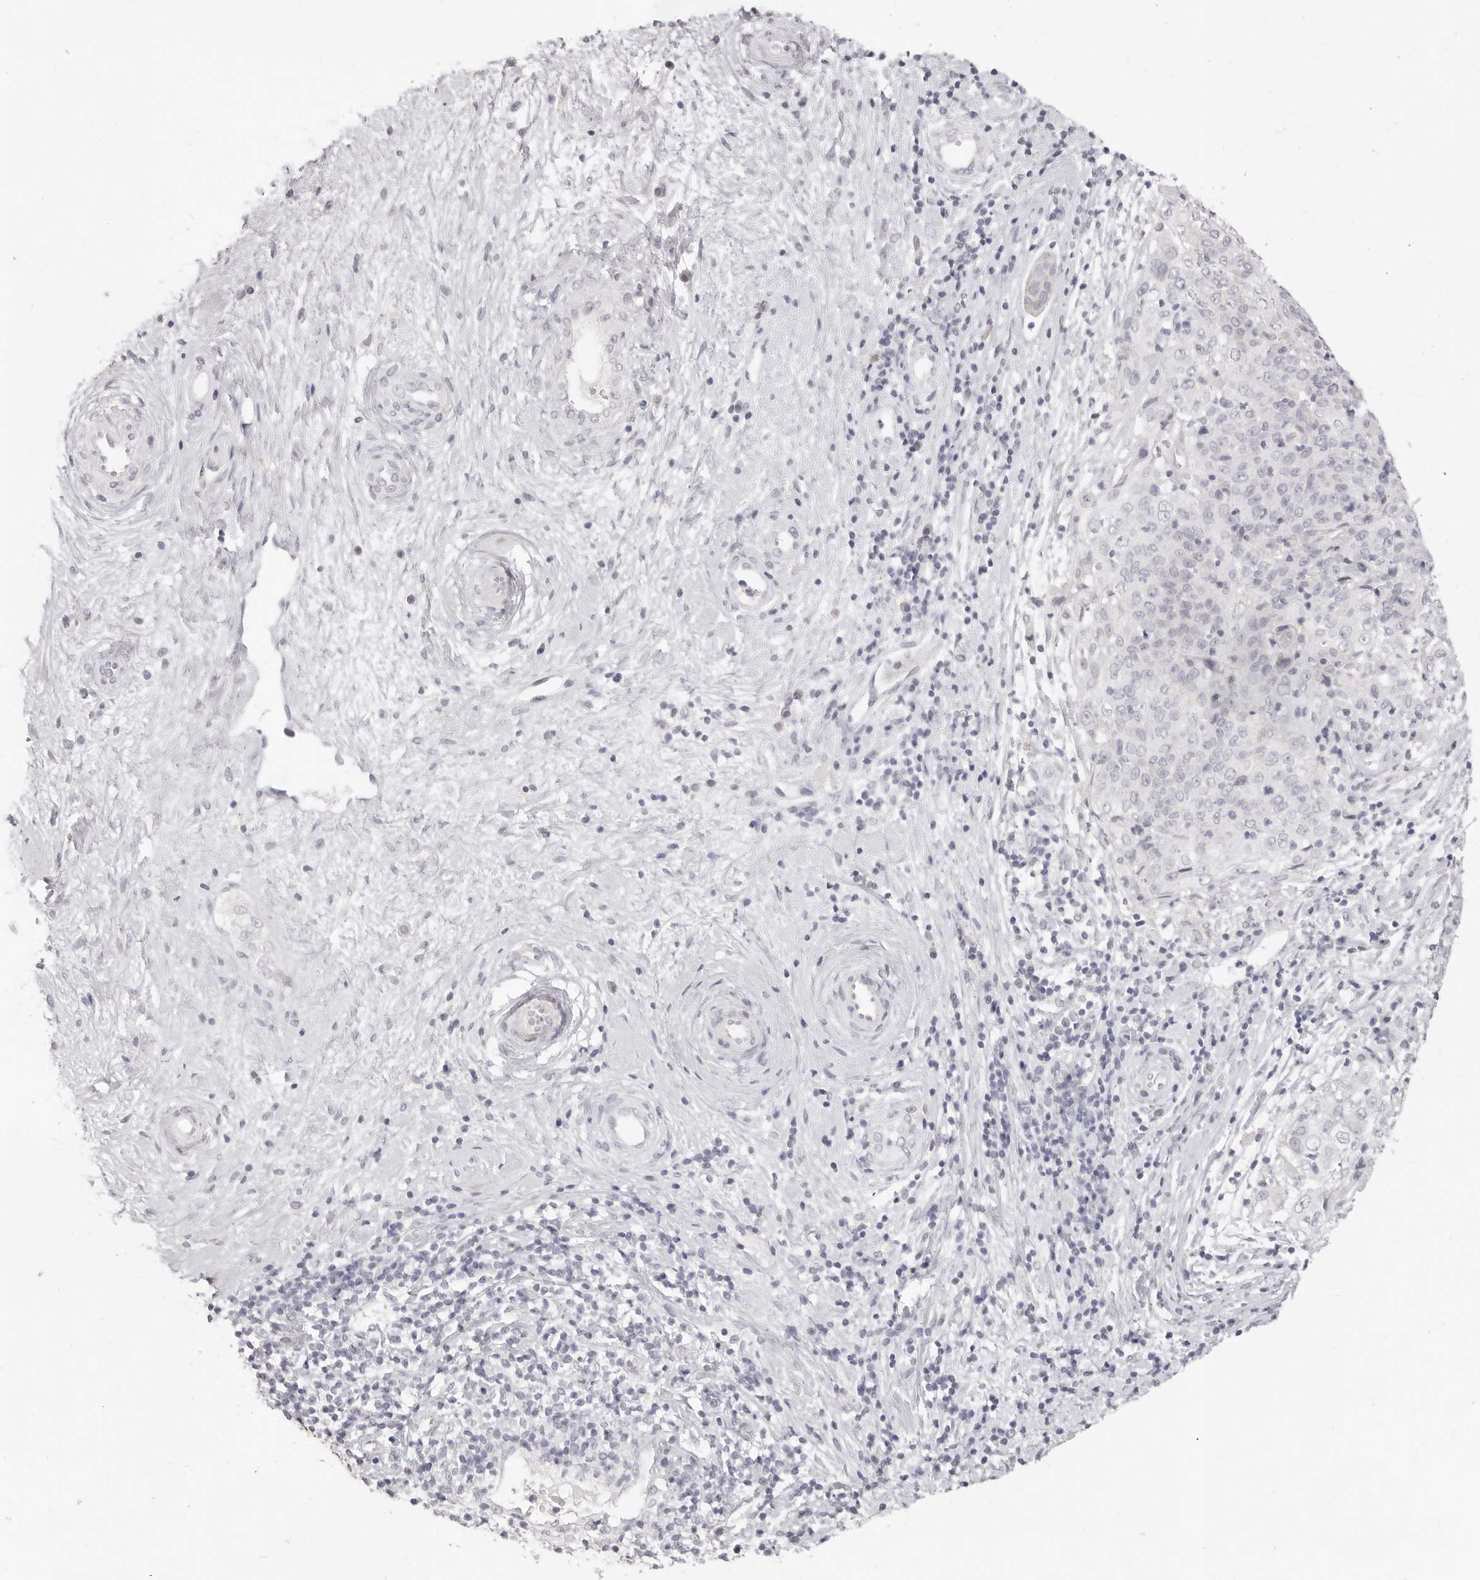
{"staining": {"intensity": "negative", "quantity": "none", "location": "none"}, "tissue": "cervical cancer", "cell_type": "Tumor cells", "image_type": "cancer", "snomed": [{"axis": "morphology", "description": "Squamous cell carcinoma, NOS"}, {"axis": "topography", "description": "Cervix"}], "caption": "This is an immunohistochemistry image of squamous cell carcinoma (cervical). There is no staining in tumor cells.", "gene": "EPCAM", "patient": {"sex": "female", "age": 48}}